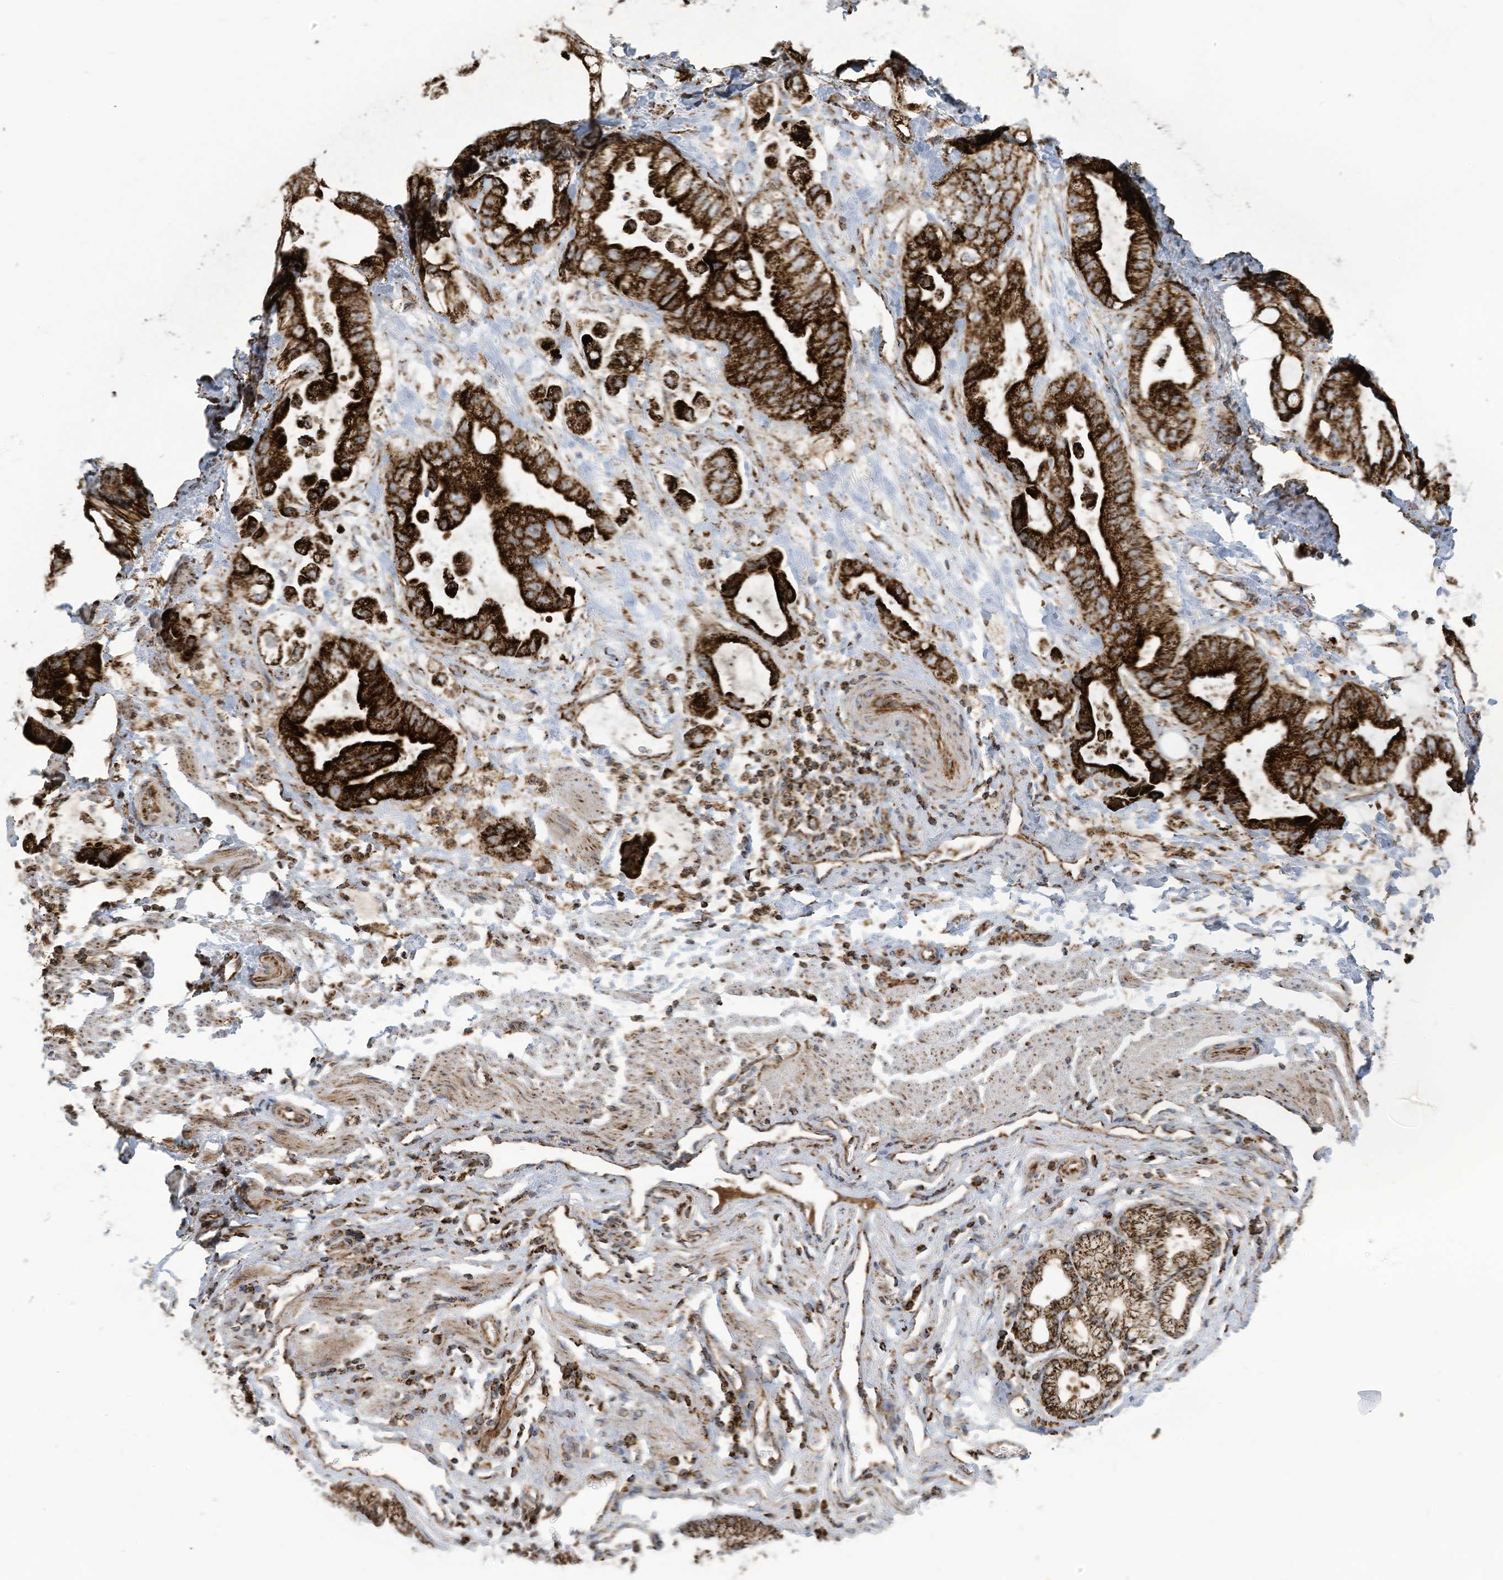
{"staining": {"intensity": "strong", "quantity": ">75%", "location": "cytoplasmic/membranous"}, "tissue": "stomach cancer", "cell_type": "Tumor cells", "image_type": "cancer", "snomed": [{"axis": "morphology", "description": "Adenocarcinoma, NOS"}, {"axis": "topography", "description": "Stomach"}], "caption": "An IHC micrograph of neoplastic tissue is shown. Protein staining in brown shows strong cytoplasmic/membranous positivity in stomach cancer within tumor cells.", "gene": "COX10", "patient": {"sex": "male", "age": 62}}